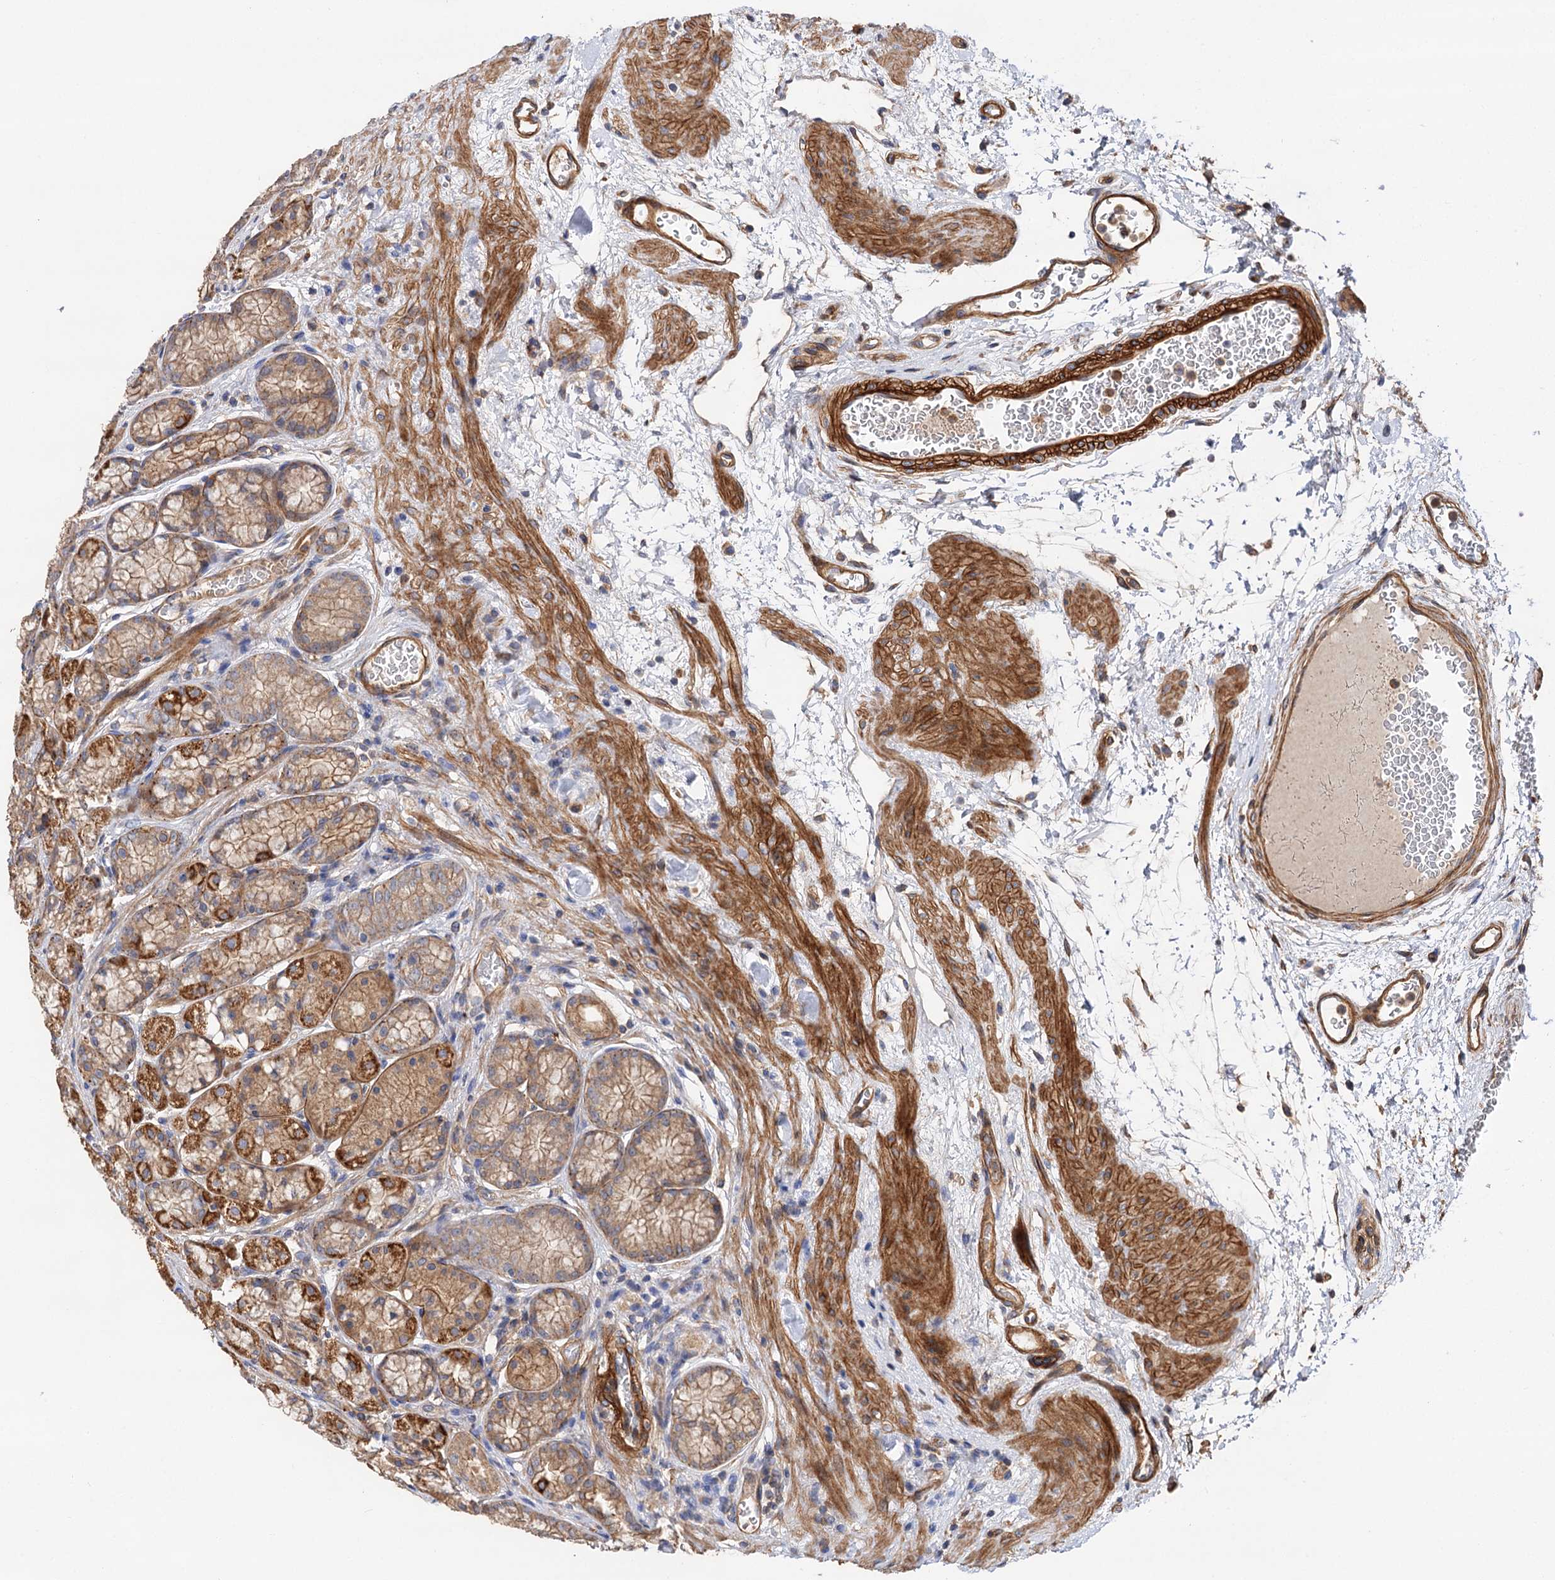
{"staining": {"intensity": "moderate", "quantity": ">75%", "location": "cytoplasmic/membranous"}, "tissue": "stomach", "cell_type": "Glandular cells", "image_type": "normal", "snomed": [{"axis": "morphology", "description": "Normal tissue, NOS"}, {"axis": "morphology", "description": "Adenocarcinoma, NOS"}, {"axis": "morphology", "description": "Adenocarcinoma, High grade"}, {"axis": "topography", "description": "Stomach, upper"}, {"axis": "topography", "description": "Stomach"}], "caption": "Brown immunohistochemical staining in unremarkable stomach displays moderate cytoplasmic/membranous staining in about >75% of glandular cells. The staining is performed using DAB brown chromogen to label protein expression. The nuclei are counter-stained blue using hematoxylin.", "gene": "CSAD", "patient": {"sex": "female", "age": 65}}